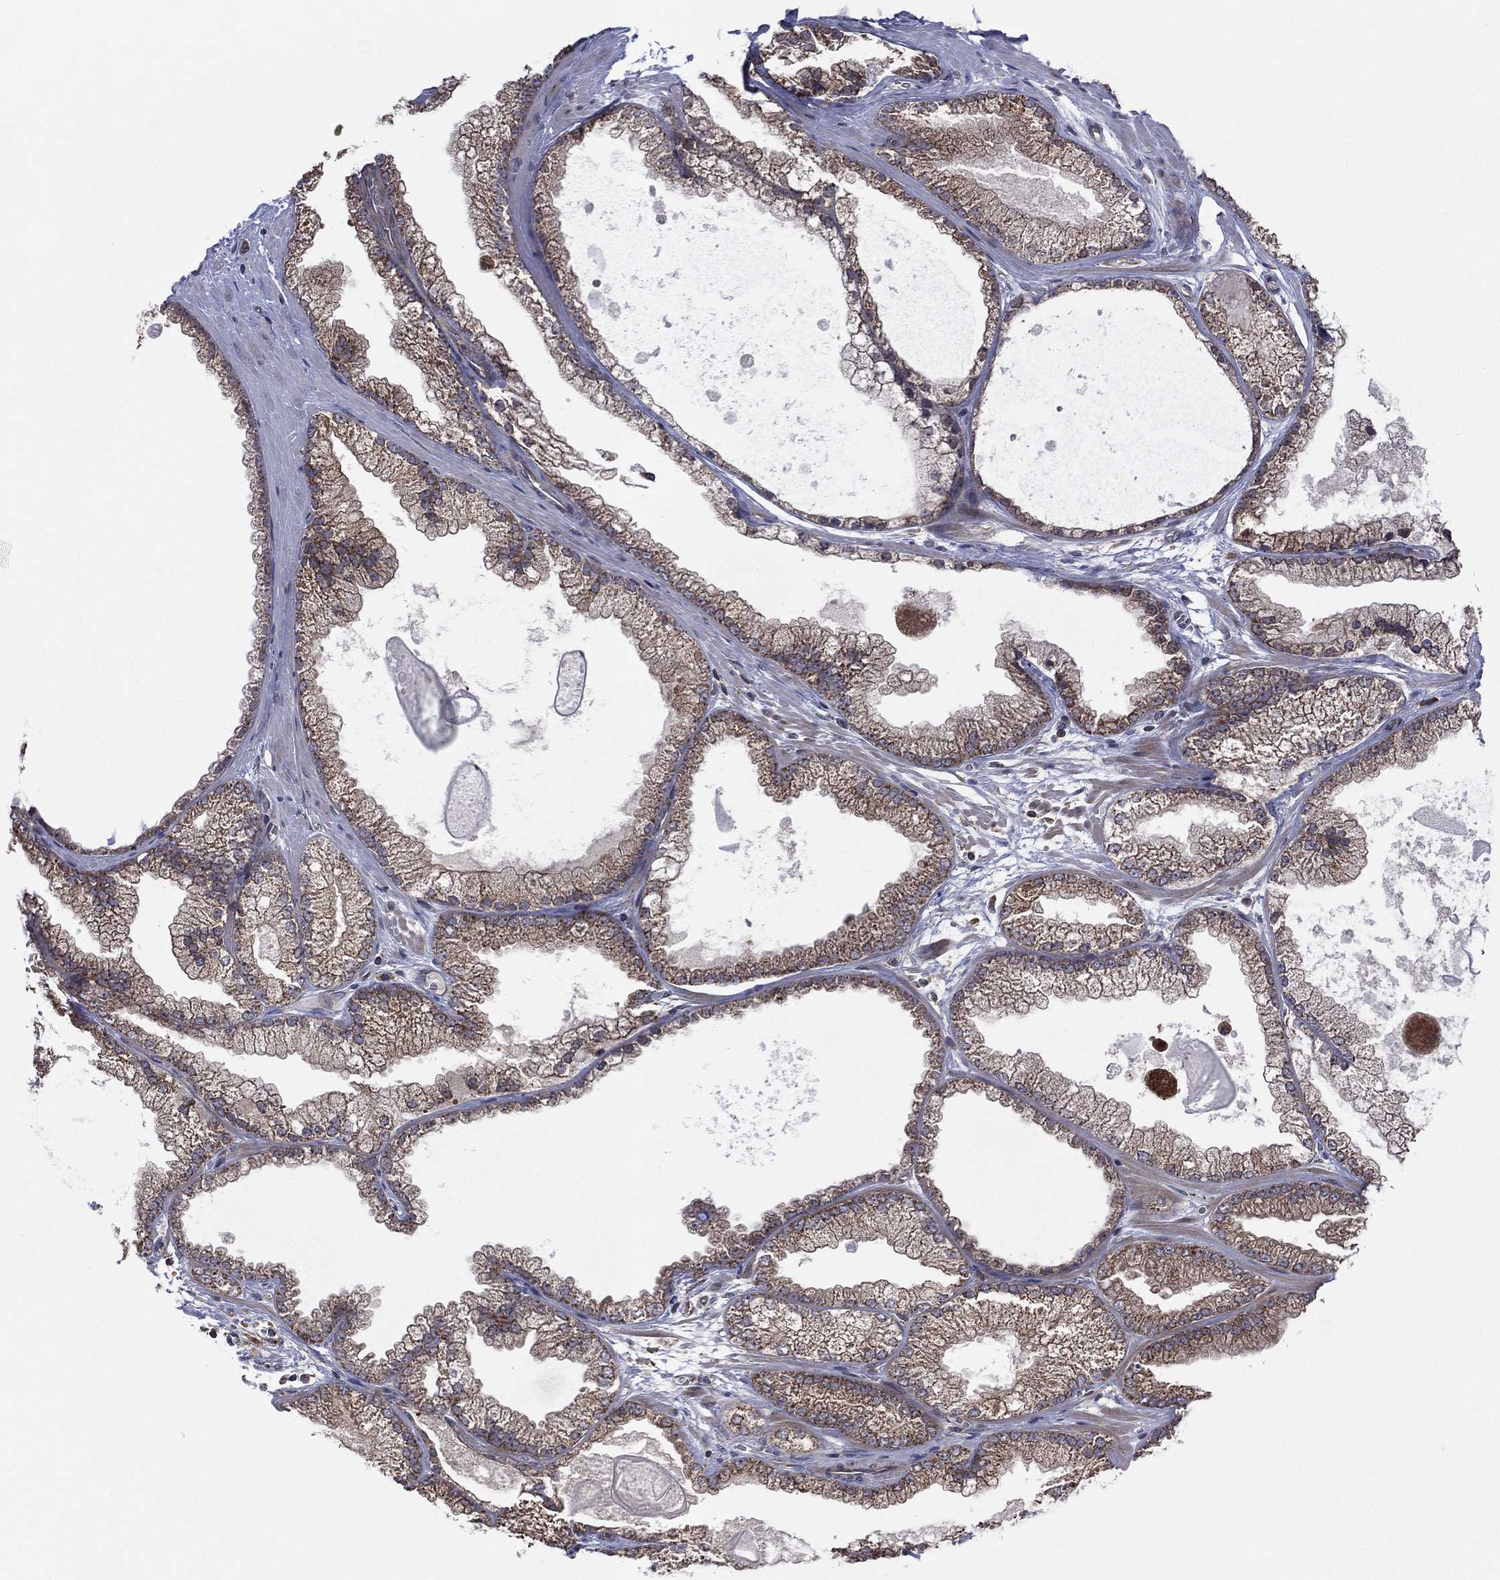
{"staining": {"intensity": "weak", "quantity": ">75%", "location": "cytoplasmic/membranous"}, "tissue": "prostate cancer", "cell_type": "Tumor cells", "image_type": "cancer", "snomed": [{"axis": "morphology", "description": "Adenocarcinoma, Low grade"}, {"axis": "topography", "description": "Prostate"}], "caption": "A low amount of weak cytoplasmic/membranous positivity is present in about >75% of tumor cells in prostate cancer (adenocarcinoma (low-grade)) tissue.", "gene": "C2orf76", "patient": {"sex": "male", "age": 57}}